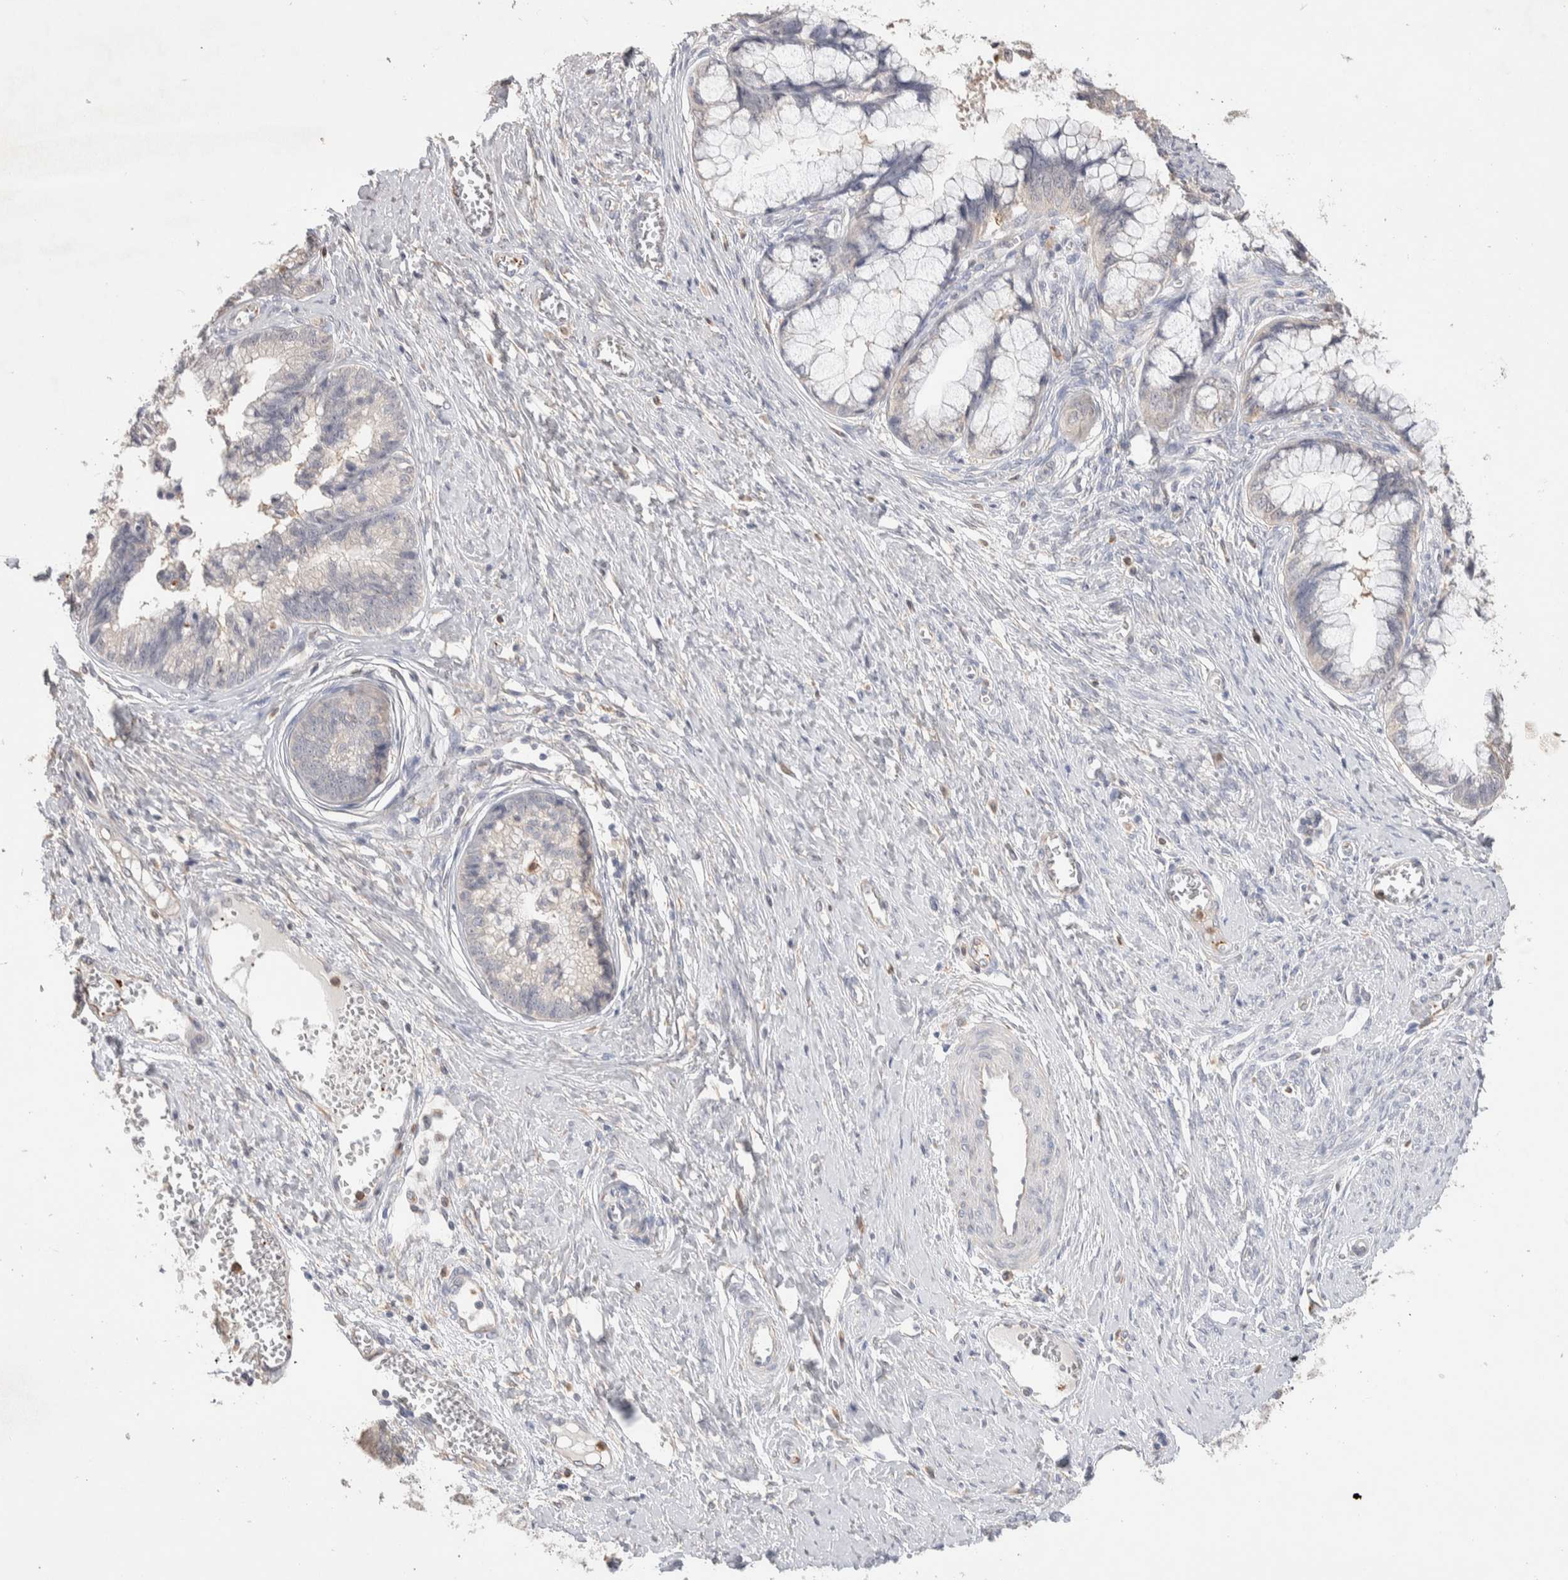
{"staining": {"intensity": "negative", "quantity": "none", "location": "none"}, "tissue": "cervical cancer", "cell_type": "Tumor cells", "image_type": "cancer", "snomed": [{"axis": "morphology", "description": "Adenocarcinoma, NOS"}, {"axis": "topography", "description": "Cervix"}], "caption": "This is a photomicrograph of immunohistochemistry staining of adenocarcinoma (cervical), which shows no positivity in tumor cells.", "gene": "FFAR2", "patient": {"sex": "female", "age": 44}}